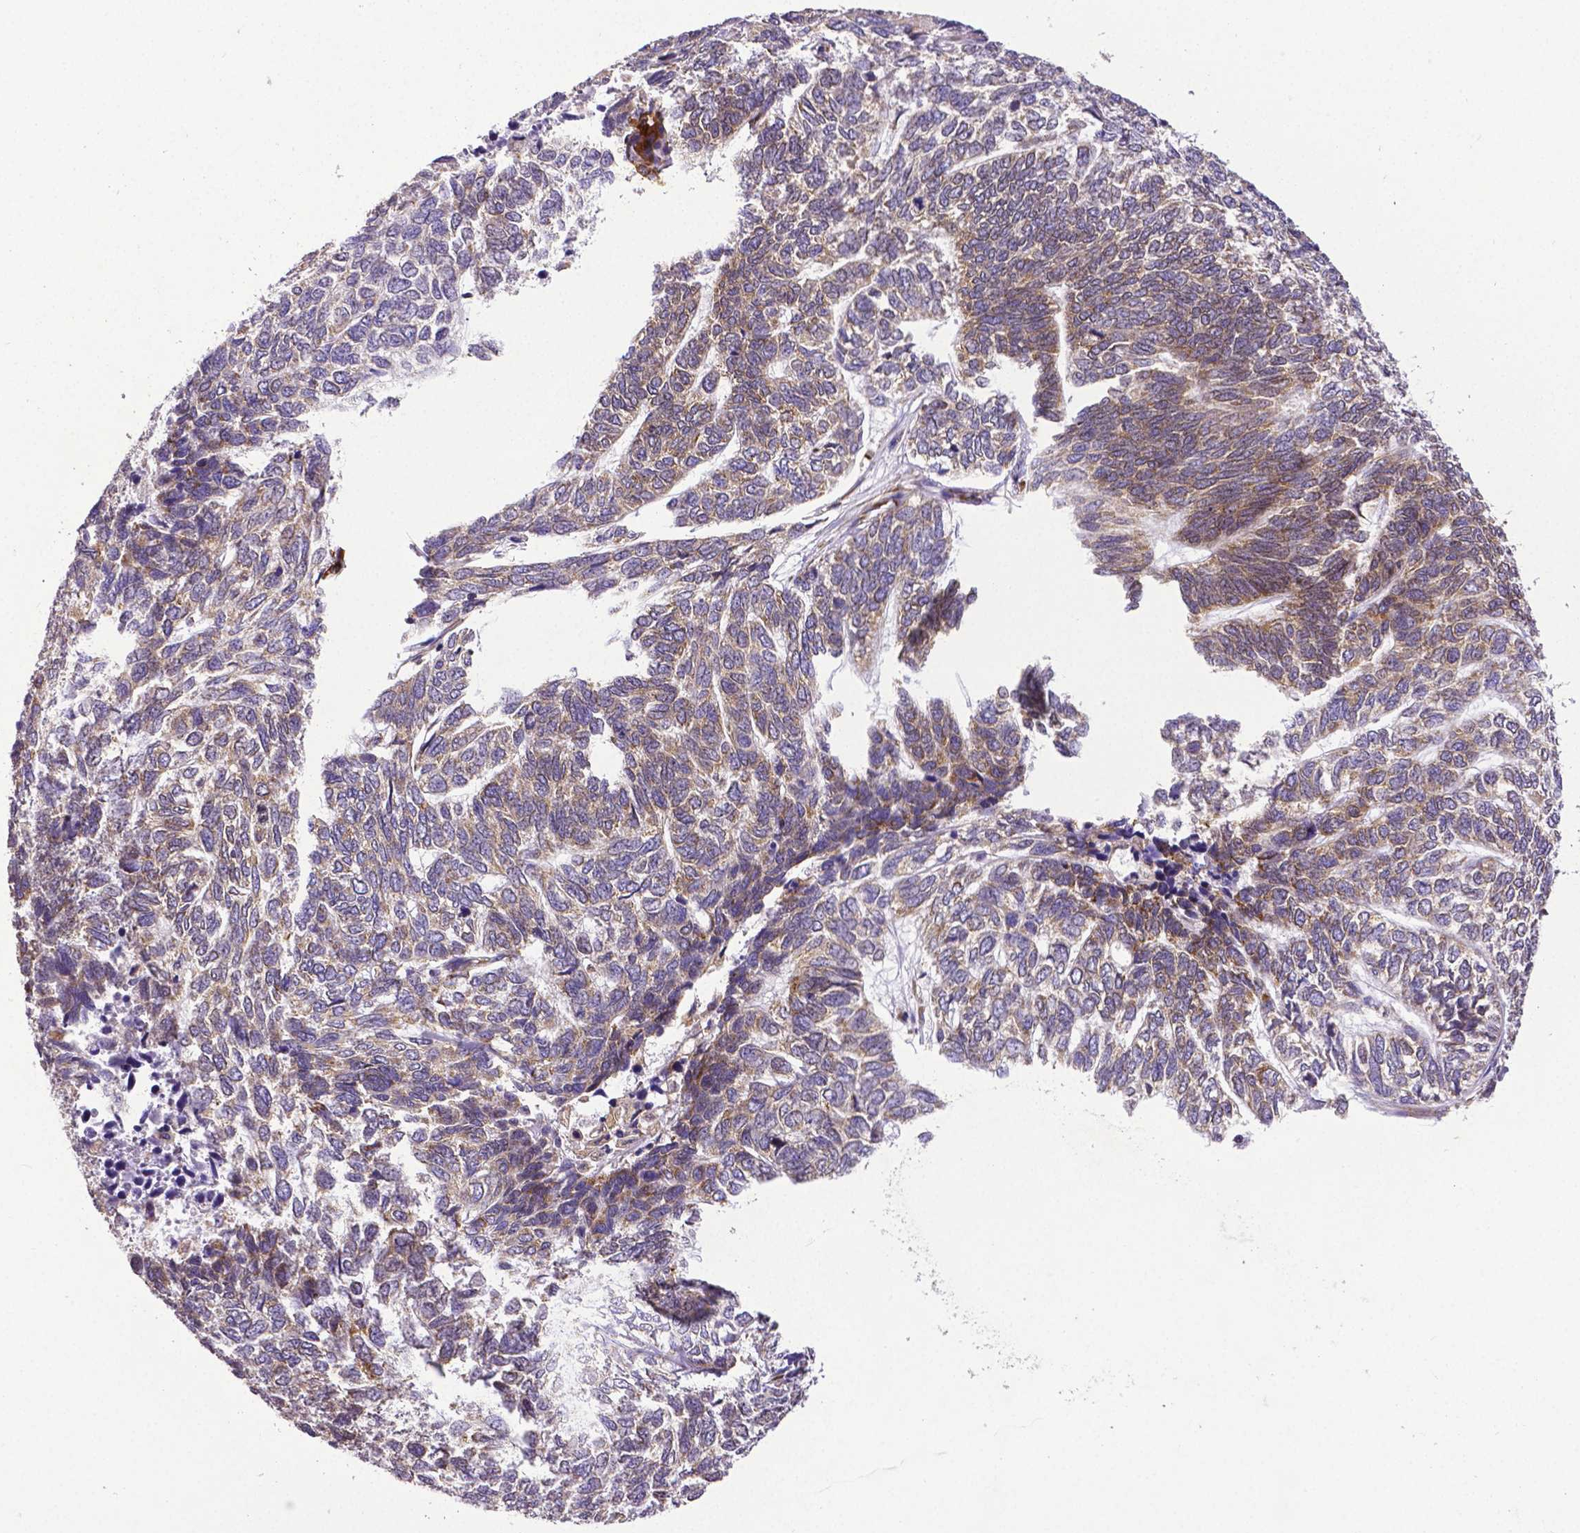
{"staining": {"intensity": "weak", "quantity": "<25%", "location": "cytoplasmic/membranous"}, "tissue": "skin cancer", "cell_type": "Tumor cells", "image_type": "cancer", "snomed": [{"axis": "morphology", "description": "Basal cell carcinoma"}, {"axis": "topography", "description": "Skin"}], "caption": "Histopathology image shows no protein positivity in tumor cells of skin cancer tissue.", "gene": "MTDH", "patient": {"sex": "female", "age": 65}}